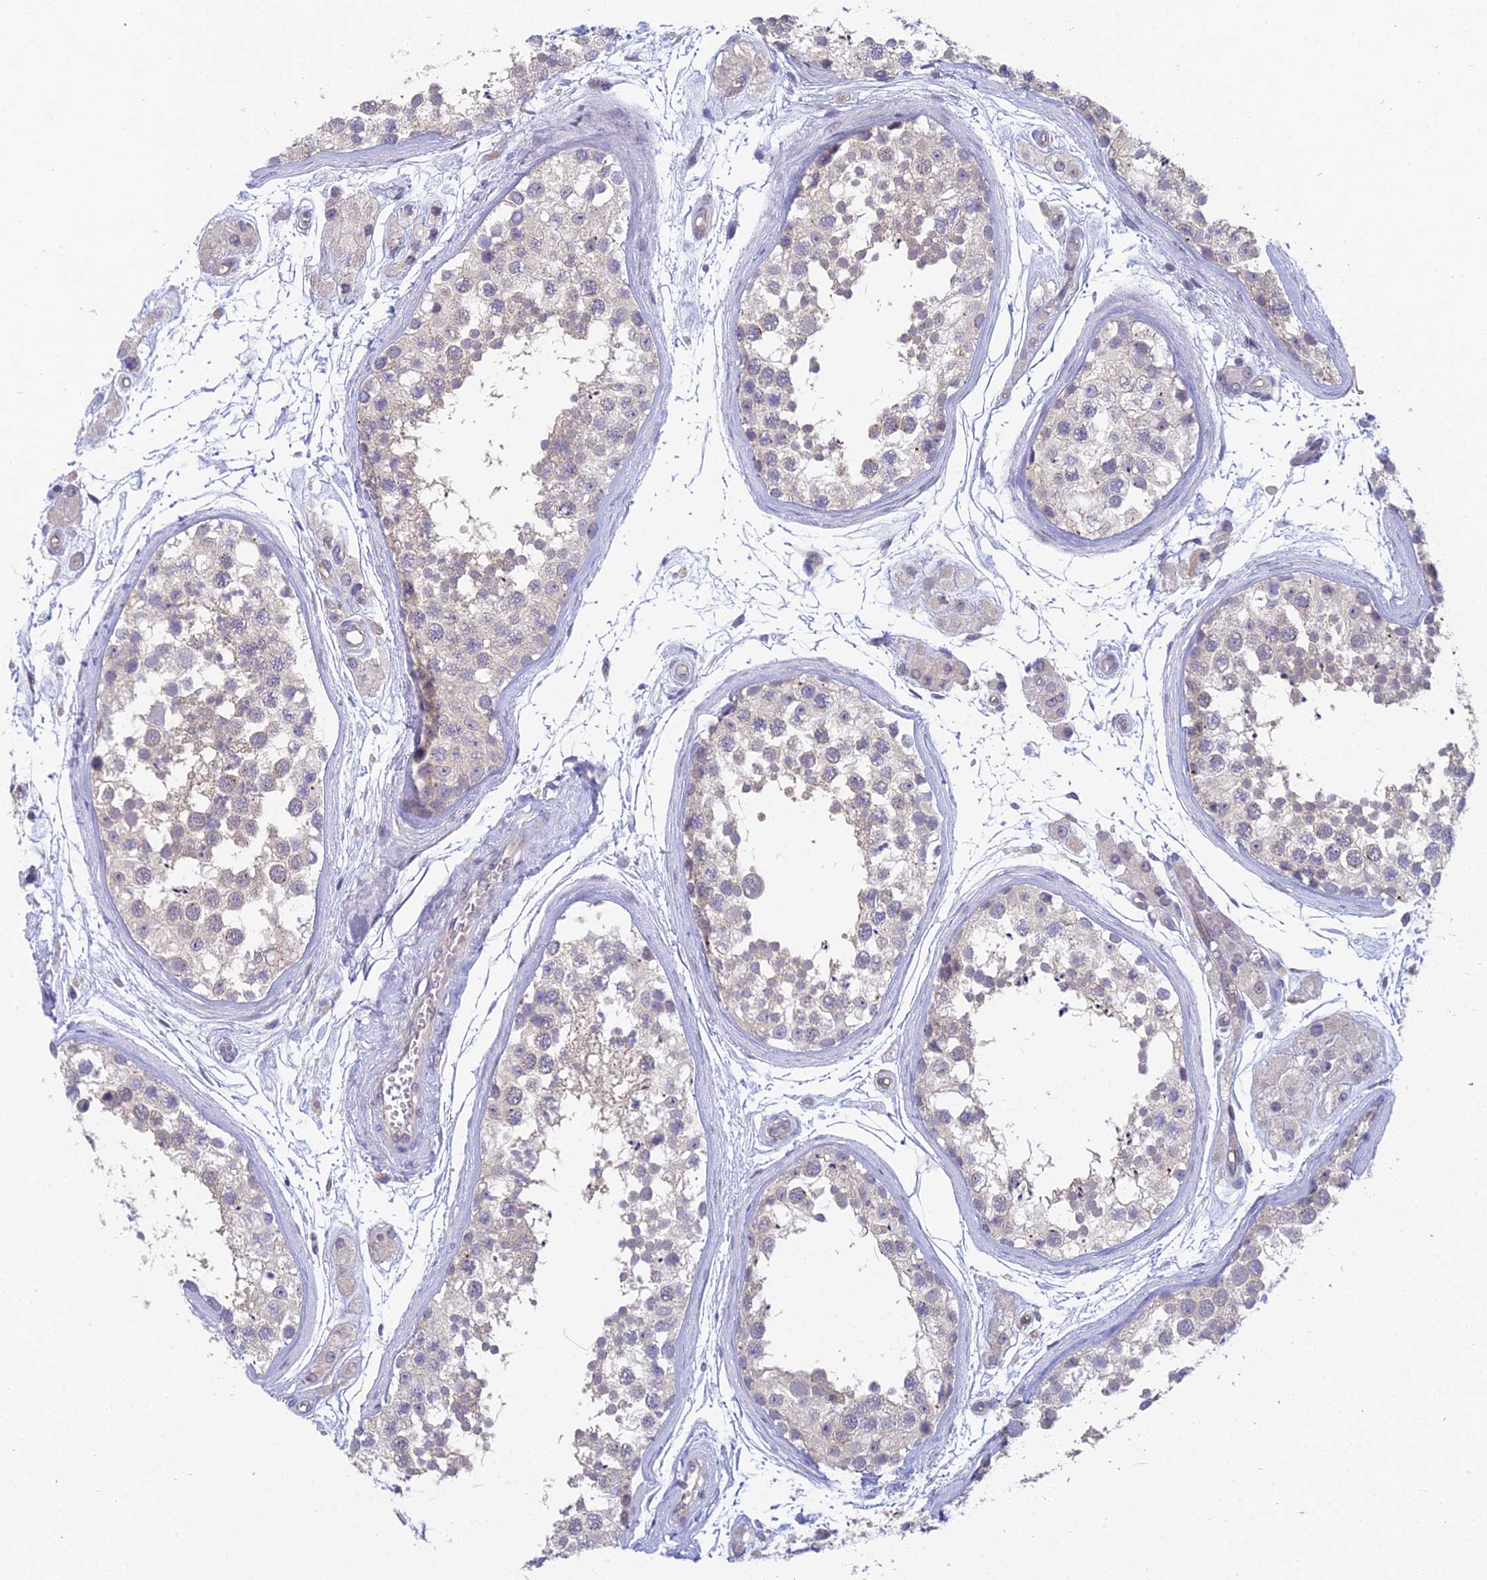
{"staining": {"intensity": "weak", "quantity": "25%-75%", "location": "cytoplasmic/membranous"}, "tissue": "testis", "cell_type": "Cells in seminiferous ducts", "image_type": "normal", "snomed": [{"axis": "morphology", "description": "Normal tissue, NOS"}, {"axis": "topography", "description": "Testis"}], "caption": "Protein analysis of normal testis reveals weak cytoplasmic/membranous staining in about 25%-75% of cells in seminiferous ducts.", "gene": "METTL26", "patient": {"sex": "male", "age": 56}}